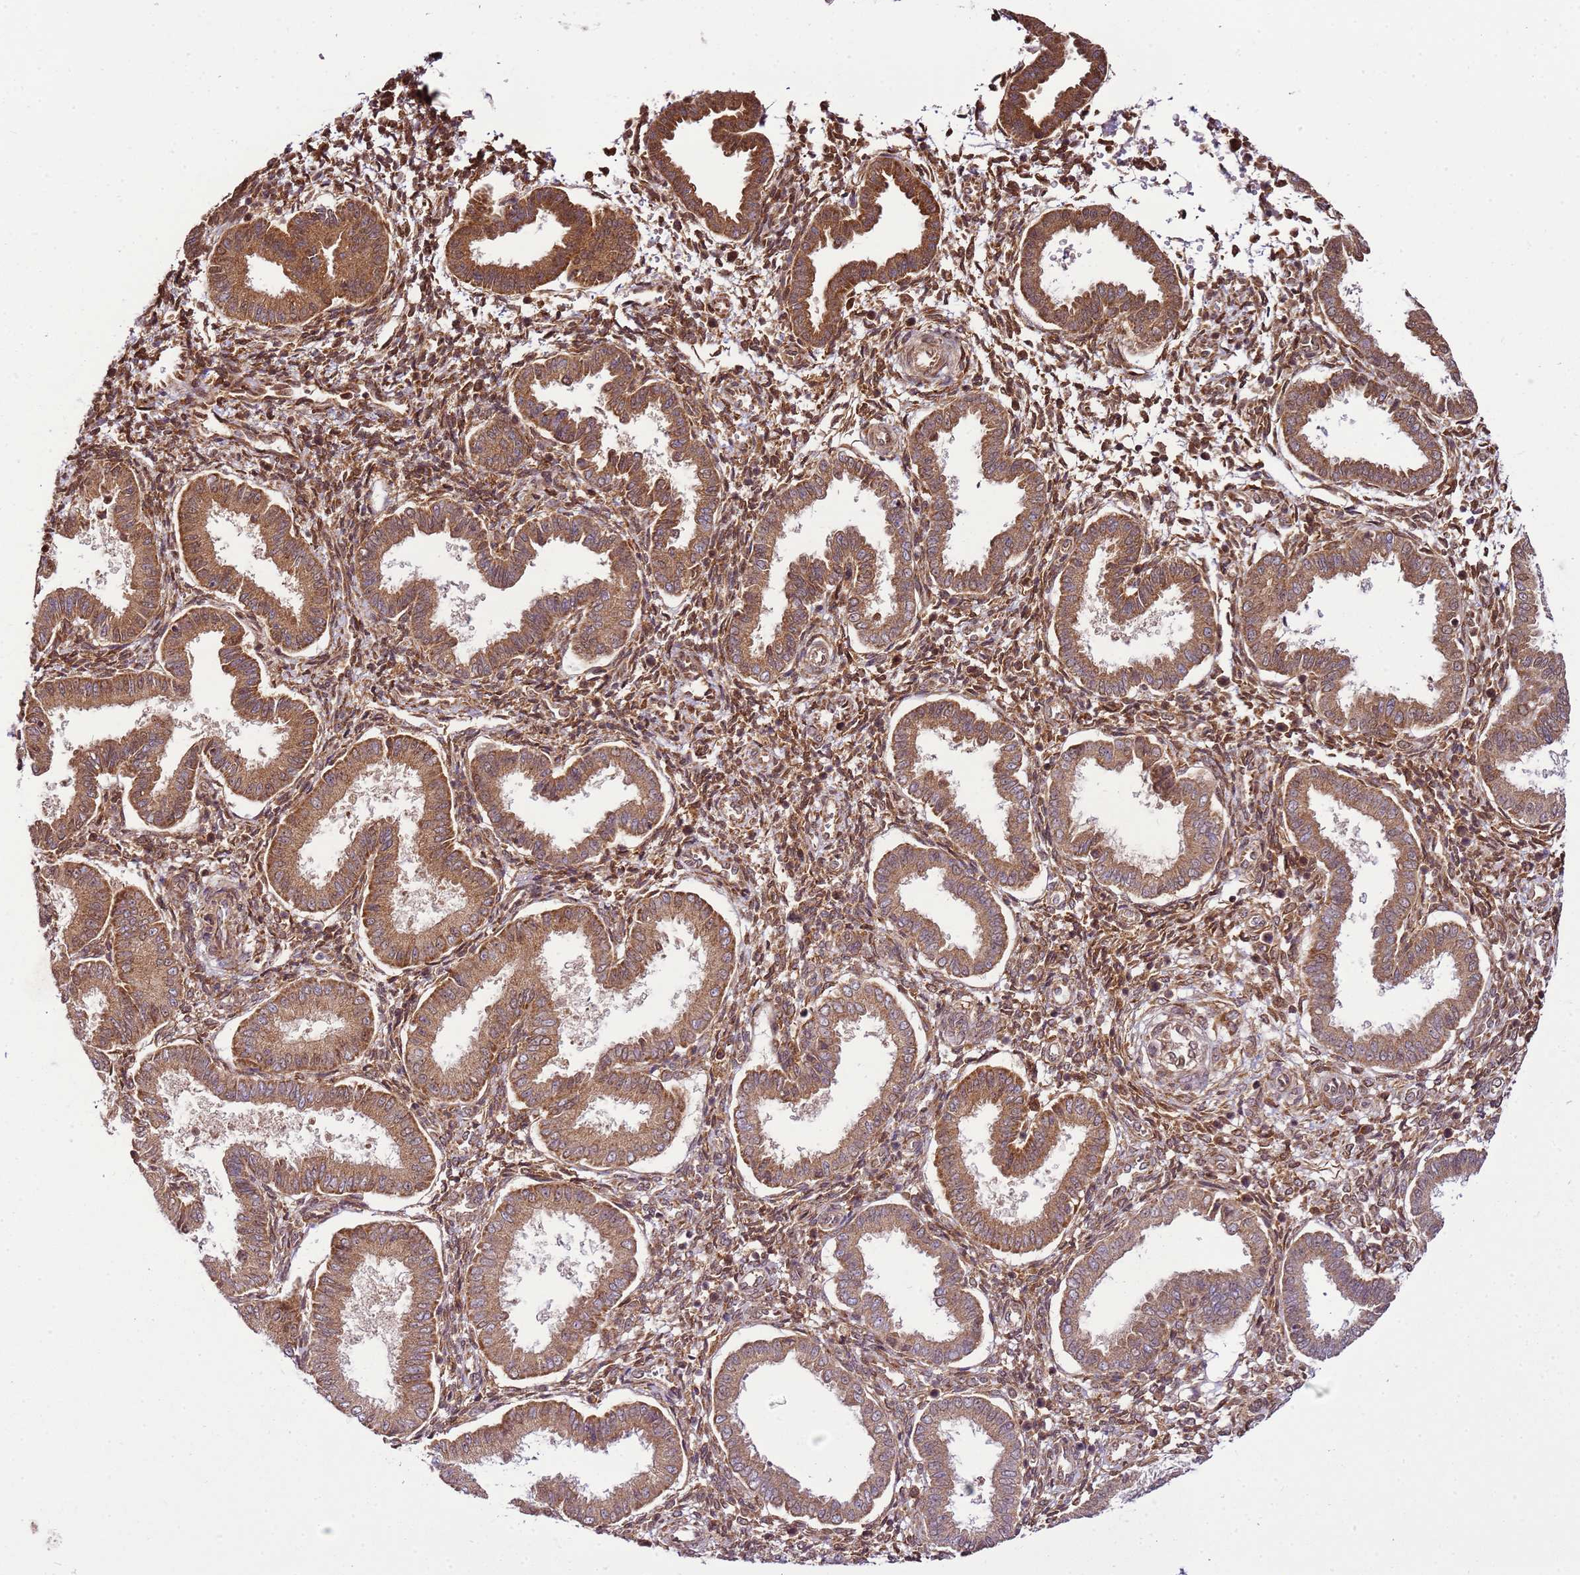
{"staining": {"intensity": "moderate", "quantity": ">75%", "location": "cytoplasmic/membranous"}, "tissue": "endometrium", "cell_type": "Cells in endometrial stroma", "image_type": "normal", "snomed": [{"axis": "morphology", "description": "Normal tissue, NOS"}, {"axis": "topography", "description": "Endometrium"}], "caption": "Cells in endometrial stroma demonstrate medium levels of moderate cytoplasmic/membranous expression in approximately >75% of cells in benign human endometrium. The staining was performed using DAB (3,3'-diaminobenzidine) to visualize the protein expression in brown, while the nuclei were stained in blue with hematoxylin (Magnification: 20x).", "gene": "RASA3", "patient": {"sex": "female", "age": 24}}